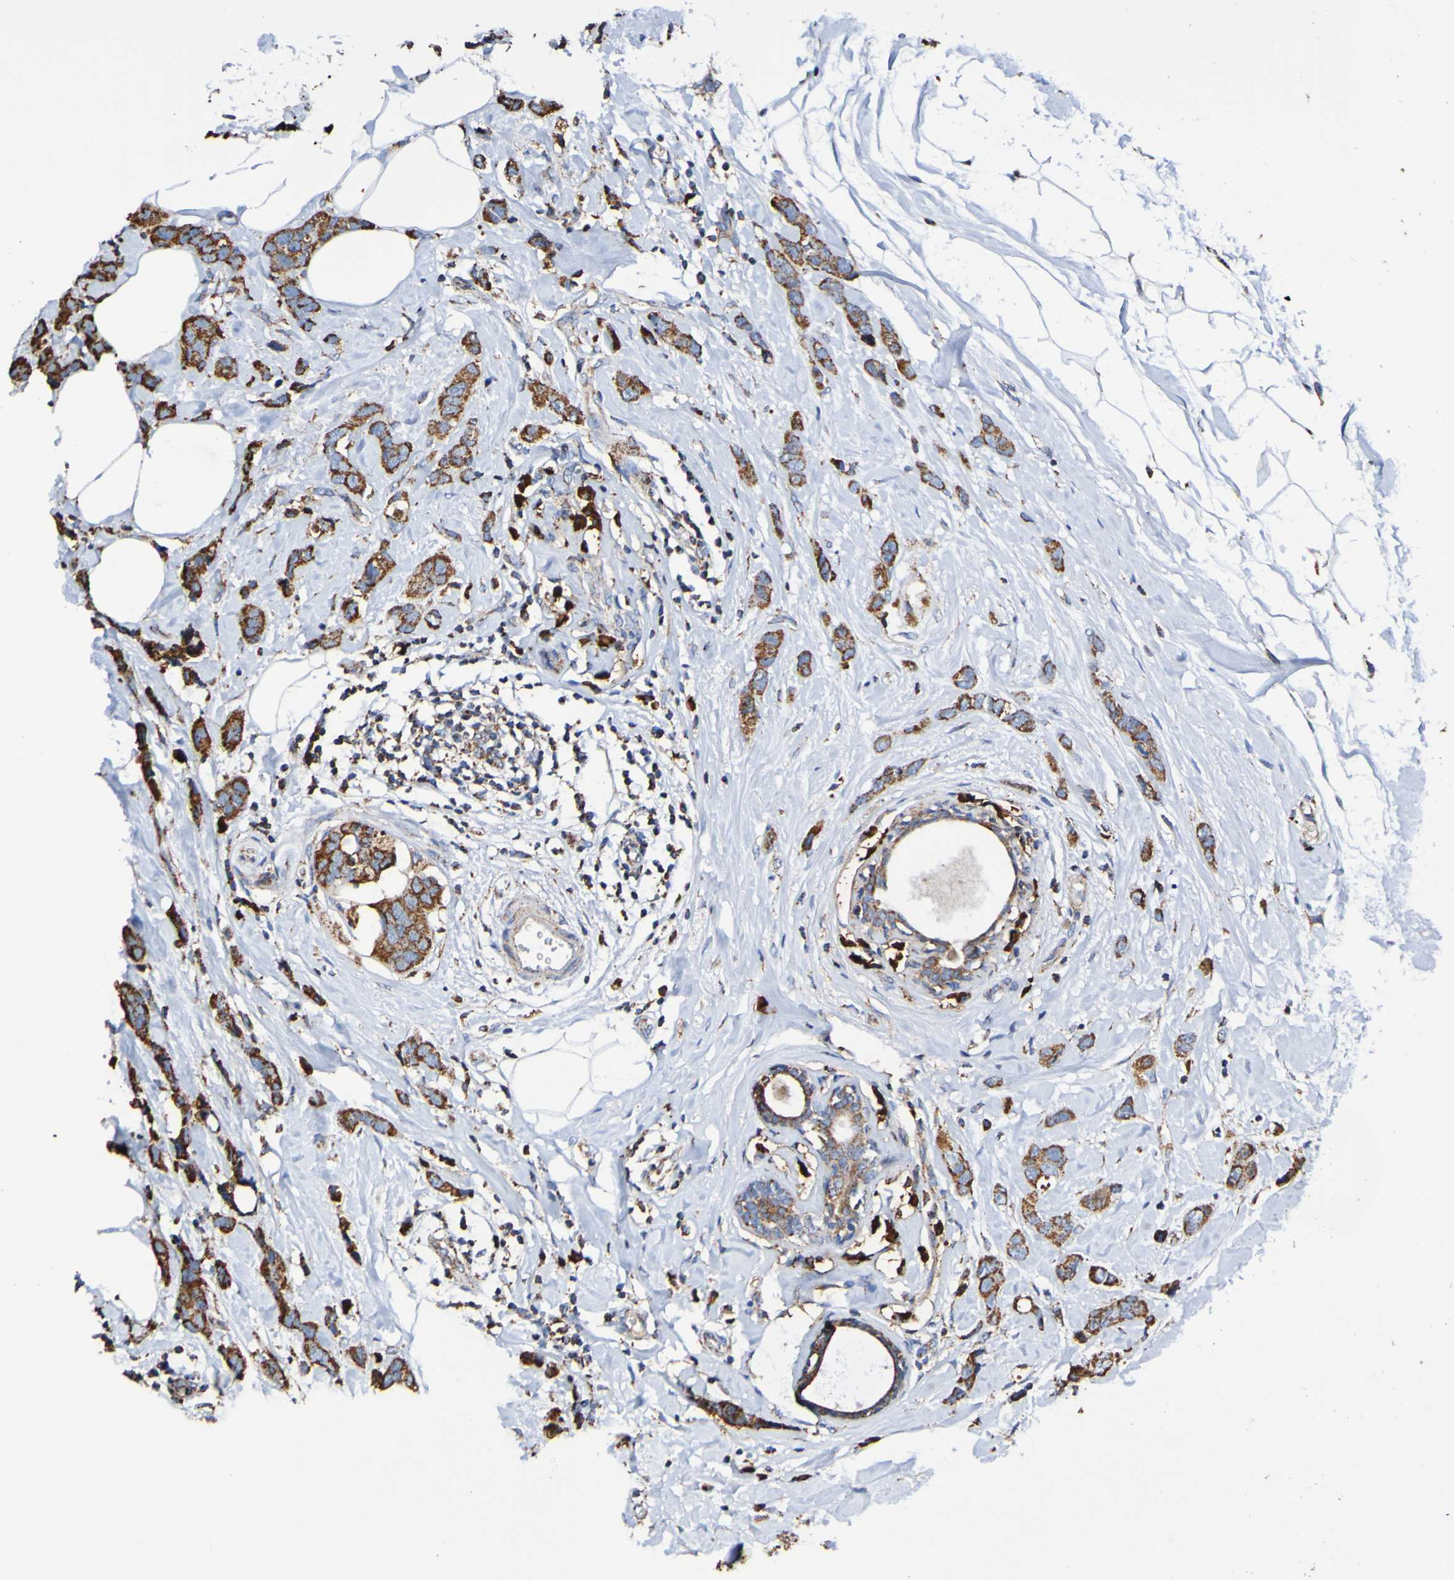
{"staining": {"intensity": "strong", "quantity": ">75%", "location": "cytoplasmic/membranous"}, "tissue": "breast cancer", "cell_type": "Tumor cells", "image_type": "cancer", "snomed": [{"axis": "morphology", "description": "Normal tissue, NOS"}, {"axis": "morphology", "description": "Duct carcinoma"}, {"axis": "topography", "description": "Breast"}], "caption": "An immunohistochemistry (IHC) image of tumor tissue is shown. Protein staining in brown highlights strong cytoplasmic/membranous positivity in breast cancer within tumor cells.", "gene": "IL18R1", "patient": {"sex": "female", "age": 50}}